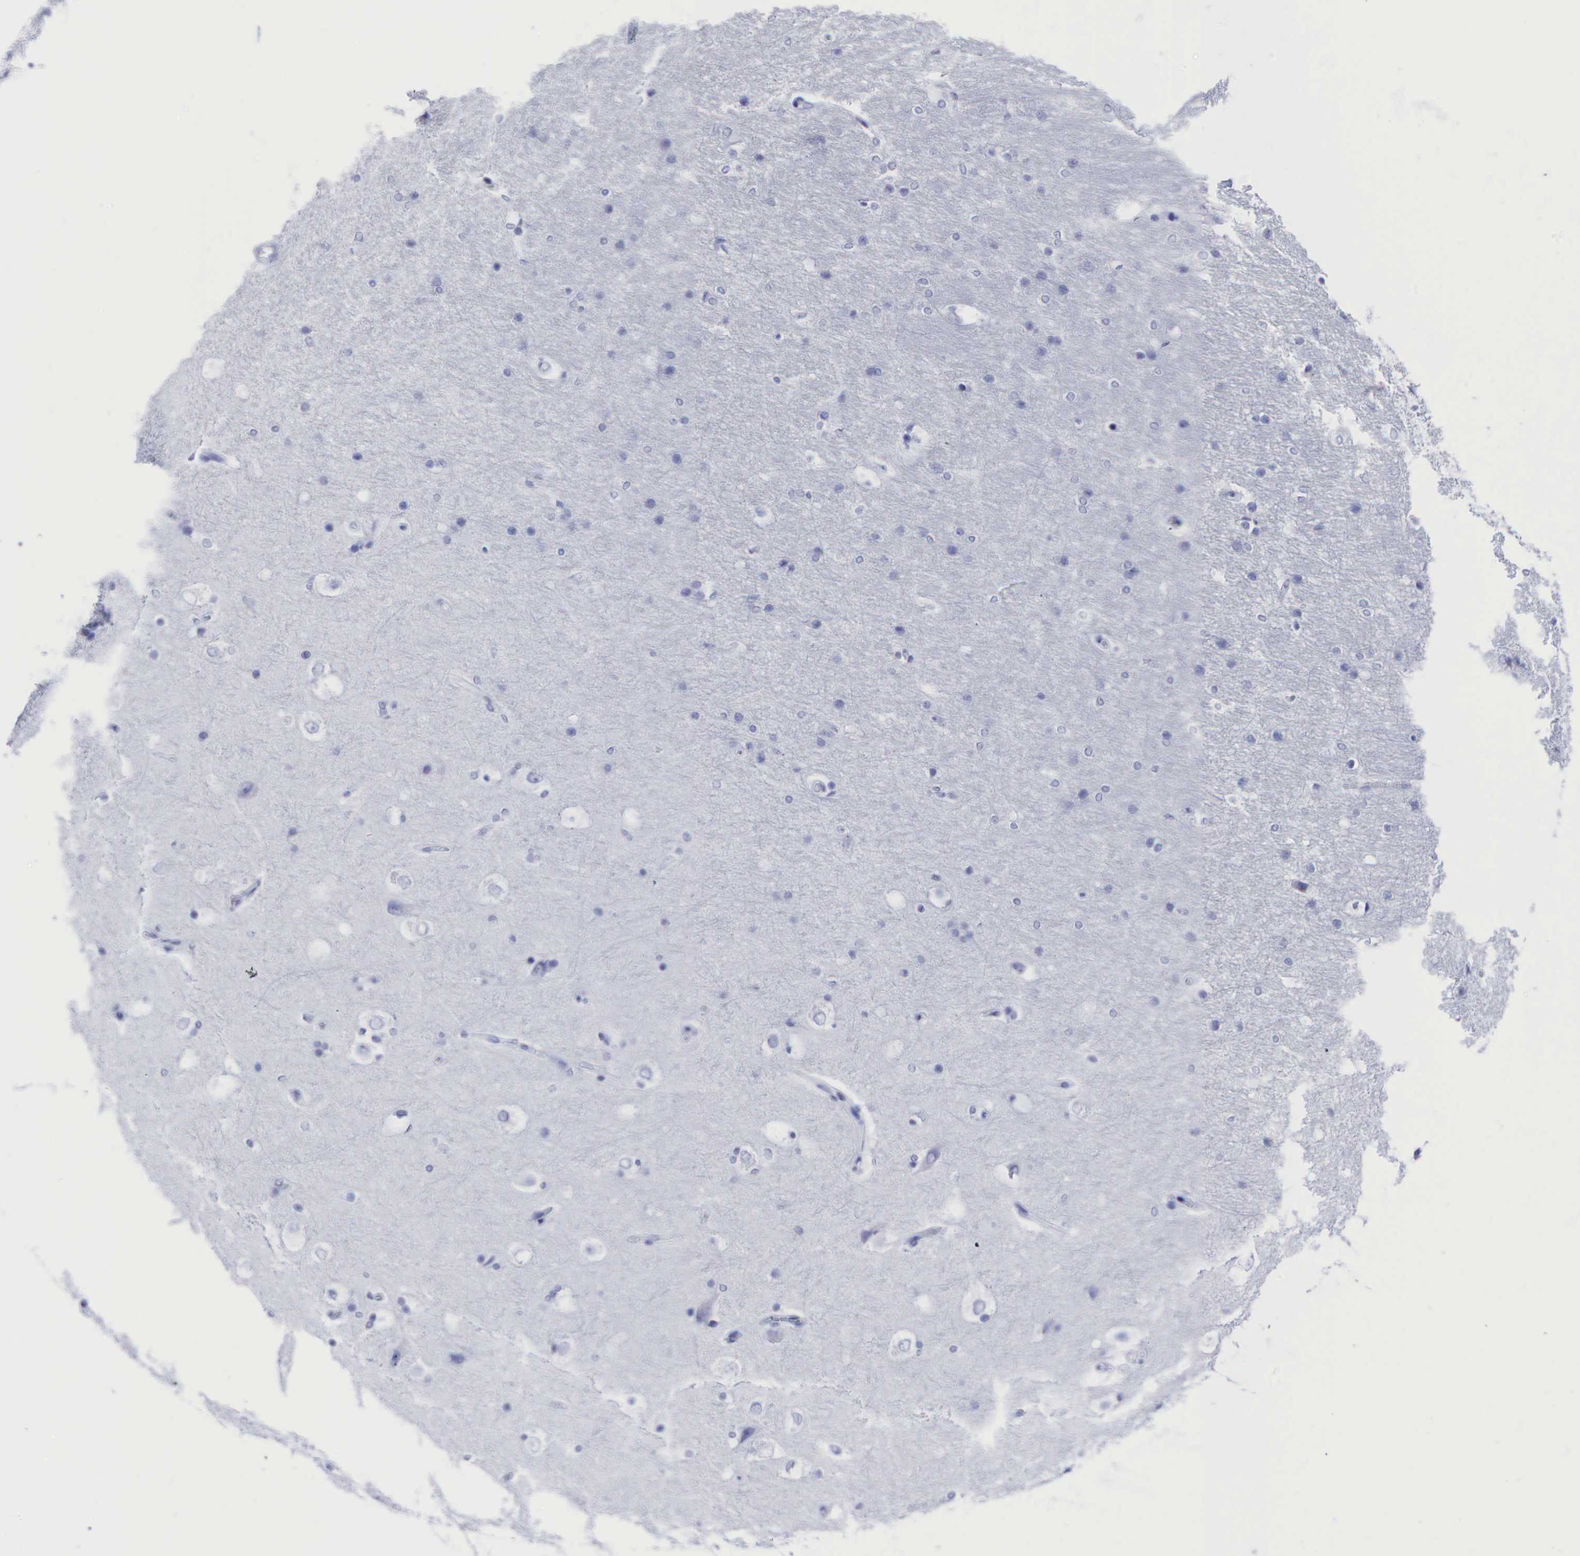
{"staining": {"intensity": "negative", "quantity": "none", "location": "none"}, "tissue": "hippocampus", "cell_type": "Glial cells", "image_type": "normal", "snomed": [{"axis": "morphology", "description": "Normal tissue, NOS"}, {"axis": "topography", "description": "Hippocampus"}], "caption": "High power microscopy photomicrograph of an IHC histopathology image of benign hippocampus, revealing no significant expression in glial cells. (Stains: DAB (3,3'-diaminobenzidine) immunohistochemistry with hematoxylin counter stain, Microscopy: brightfield microscopy at high magnification).", "gene": "TNFRSF8", "patient": {"sex": "female", "age": 19}}